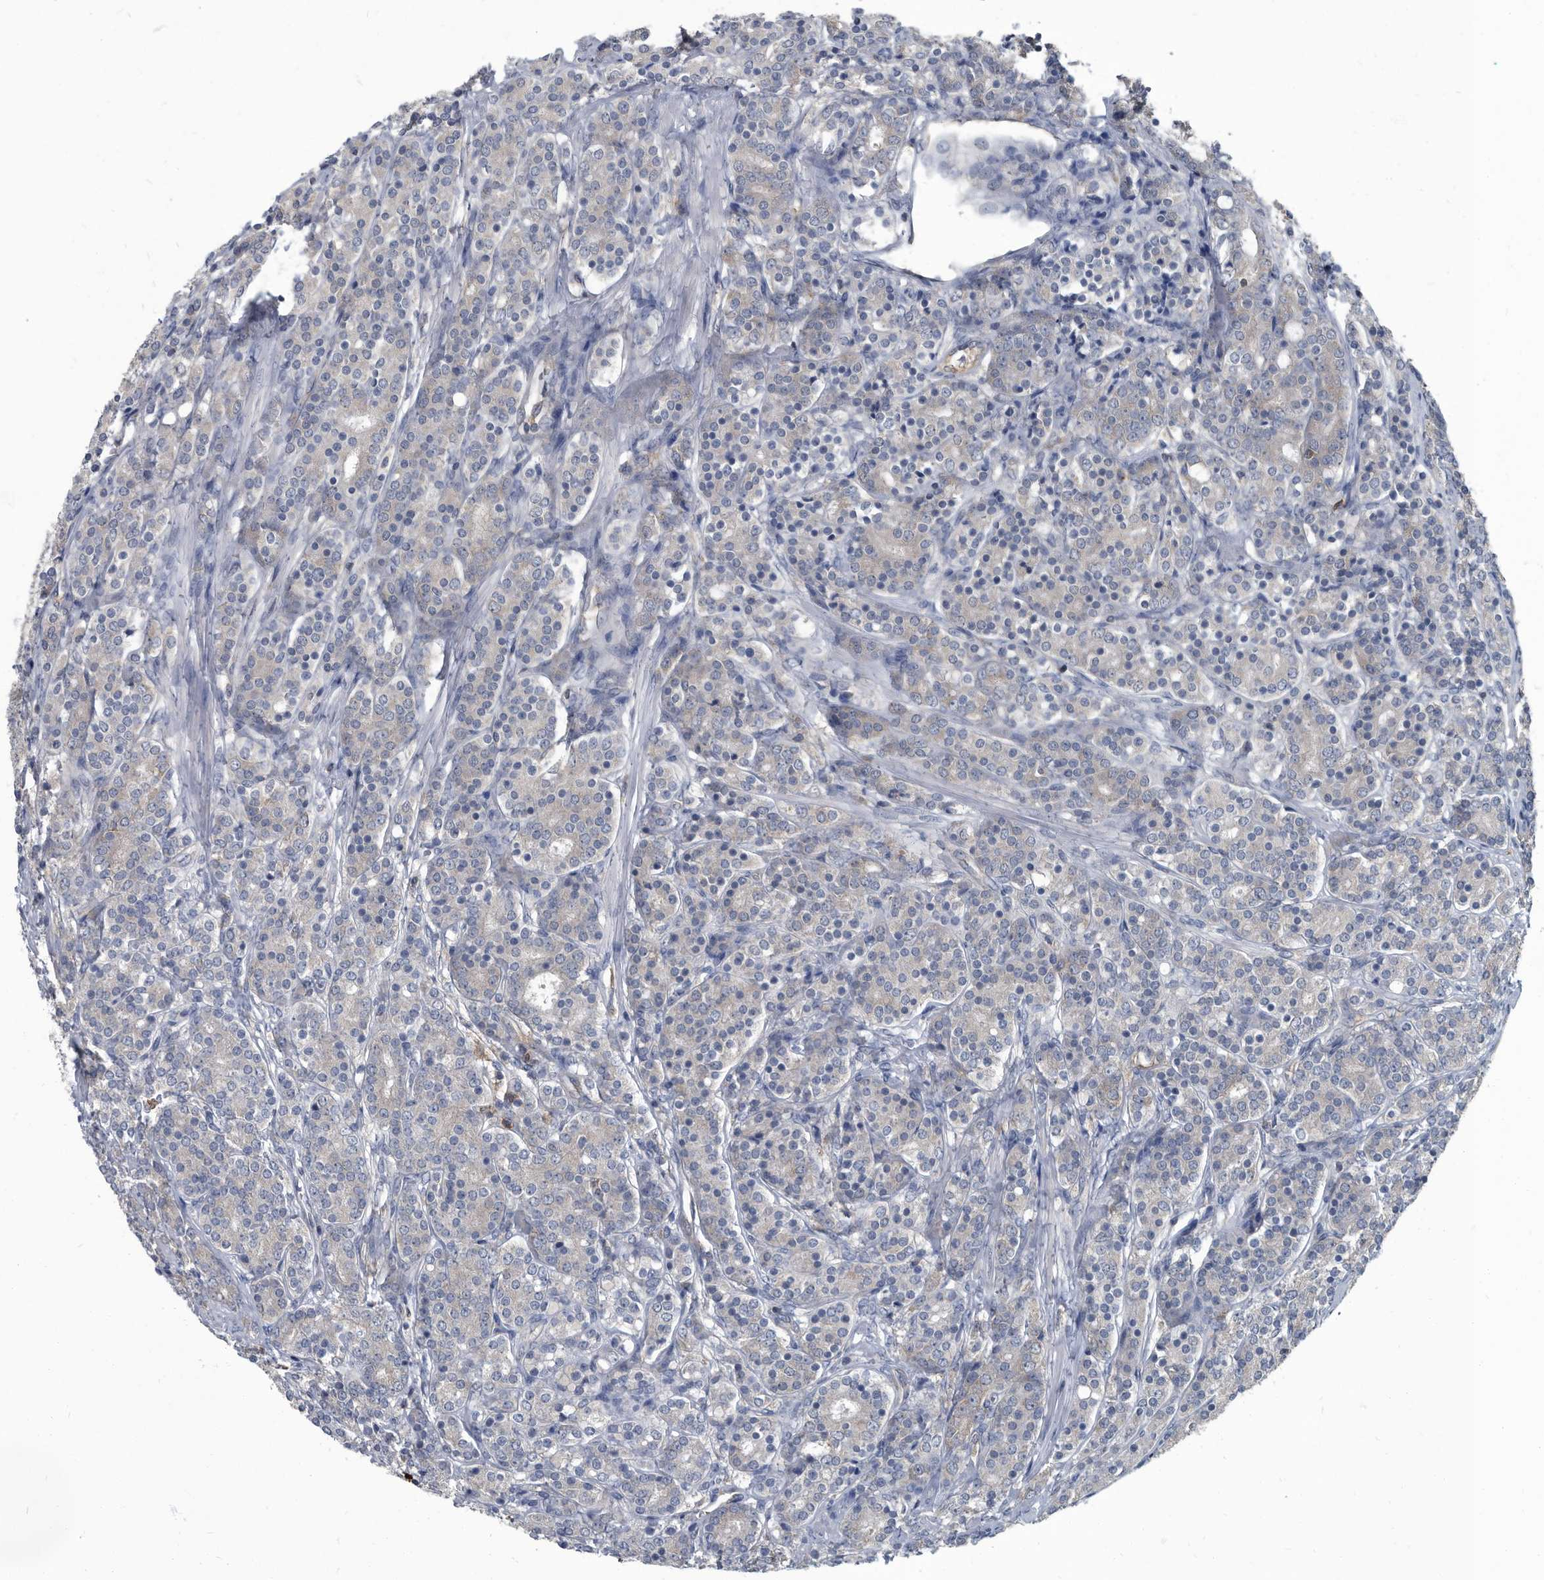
{"staining": {"intensity": "negative", "quantity": "none", "location": "none"}, "tissue": "prostate cancer", "cell_type": "Tumor cells", "image_type": "cancer", "snomed": [{"axis": "morphology", "description": "Adenocarcinoma, High grade"}, {"axis": "topography", "description": "Prostate"}], "caption": "A high-resolution photomicrograph shows immunohistochemistry (IHC) staining of high-grade adenocarcinoma (prostate), which displays no significant staining in tumor cells.", "gene": "CDV3", "patient": {"sex": "male", "age": 62}}